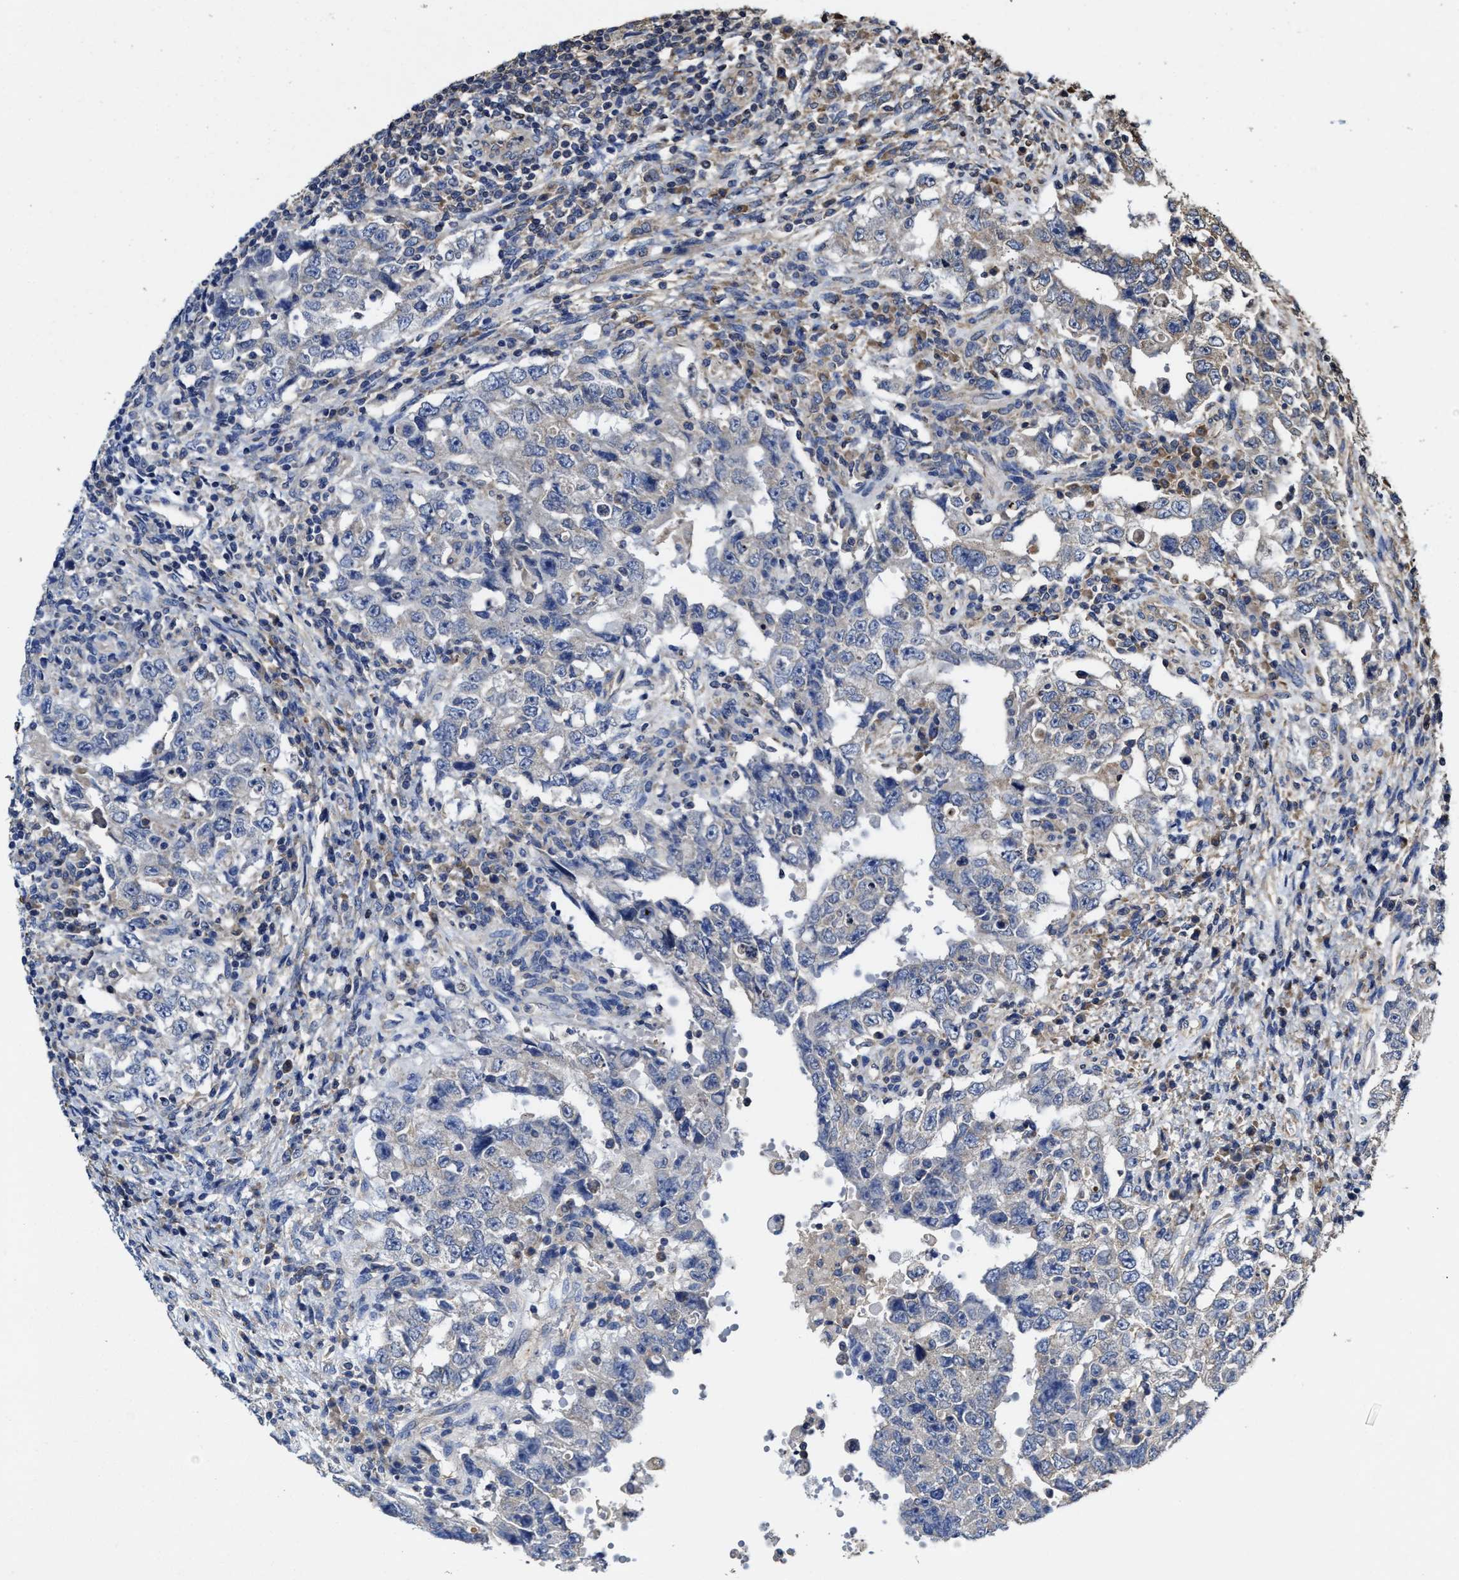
{"staining": {"intensity": "negative", "quantity": "none", "location": "none"}, "tissue": "testis cancer", "cell_type": "Tumor cells", "image_type": "cancer", "snomed": [{"axis": "morphology", "description": "Carcinoma, Embryonal, NOS"}, {"axis": "topography", "description": "Testis"}], "caption": "Protein analysis of testis embryonal carcinoma reveals no significant staining in tumor cells.", "gene": "SFXN4", "patient": {"sex": "male", "age": 26}}